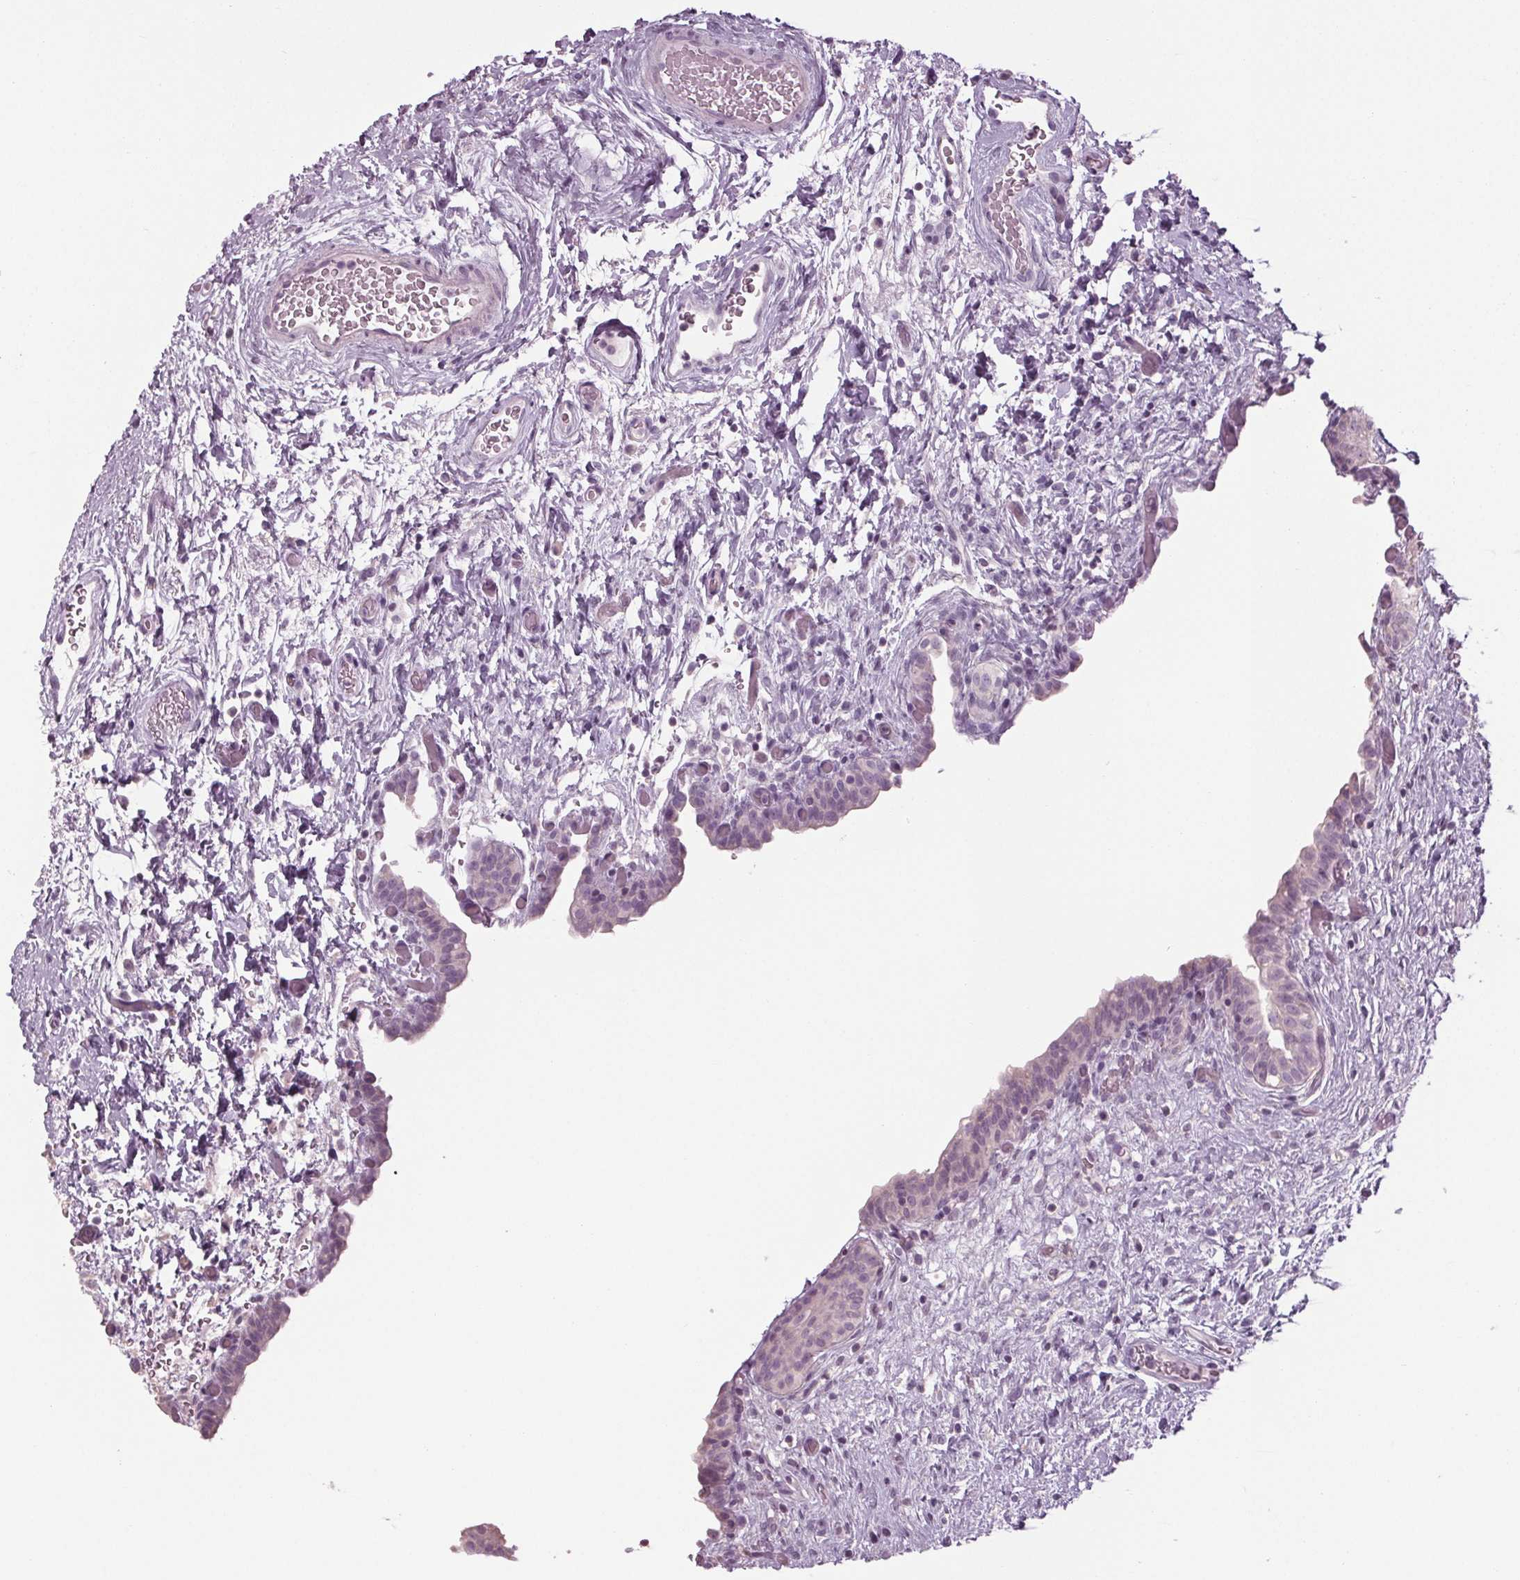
{"staining": {"intensity": "negative", "quantity": "none", "location": "none"}, "tissue": "urinary bladder", "cell_type": "Urothelial cells", "image_type": "normal", "snomed": [{"axis": "morphology", "description": "Normal tissue, NOS"}, {"axis": "topography", "description": "Urinary bladder"}], "caption": "Human urinary bladder stained for a protein using immunohistochemistry (IHC) exhibits no staining in urothelial cells.", "gene": "TNNC2", "patient": {"sex": "male", "age": 69}}